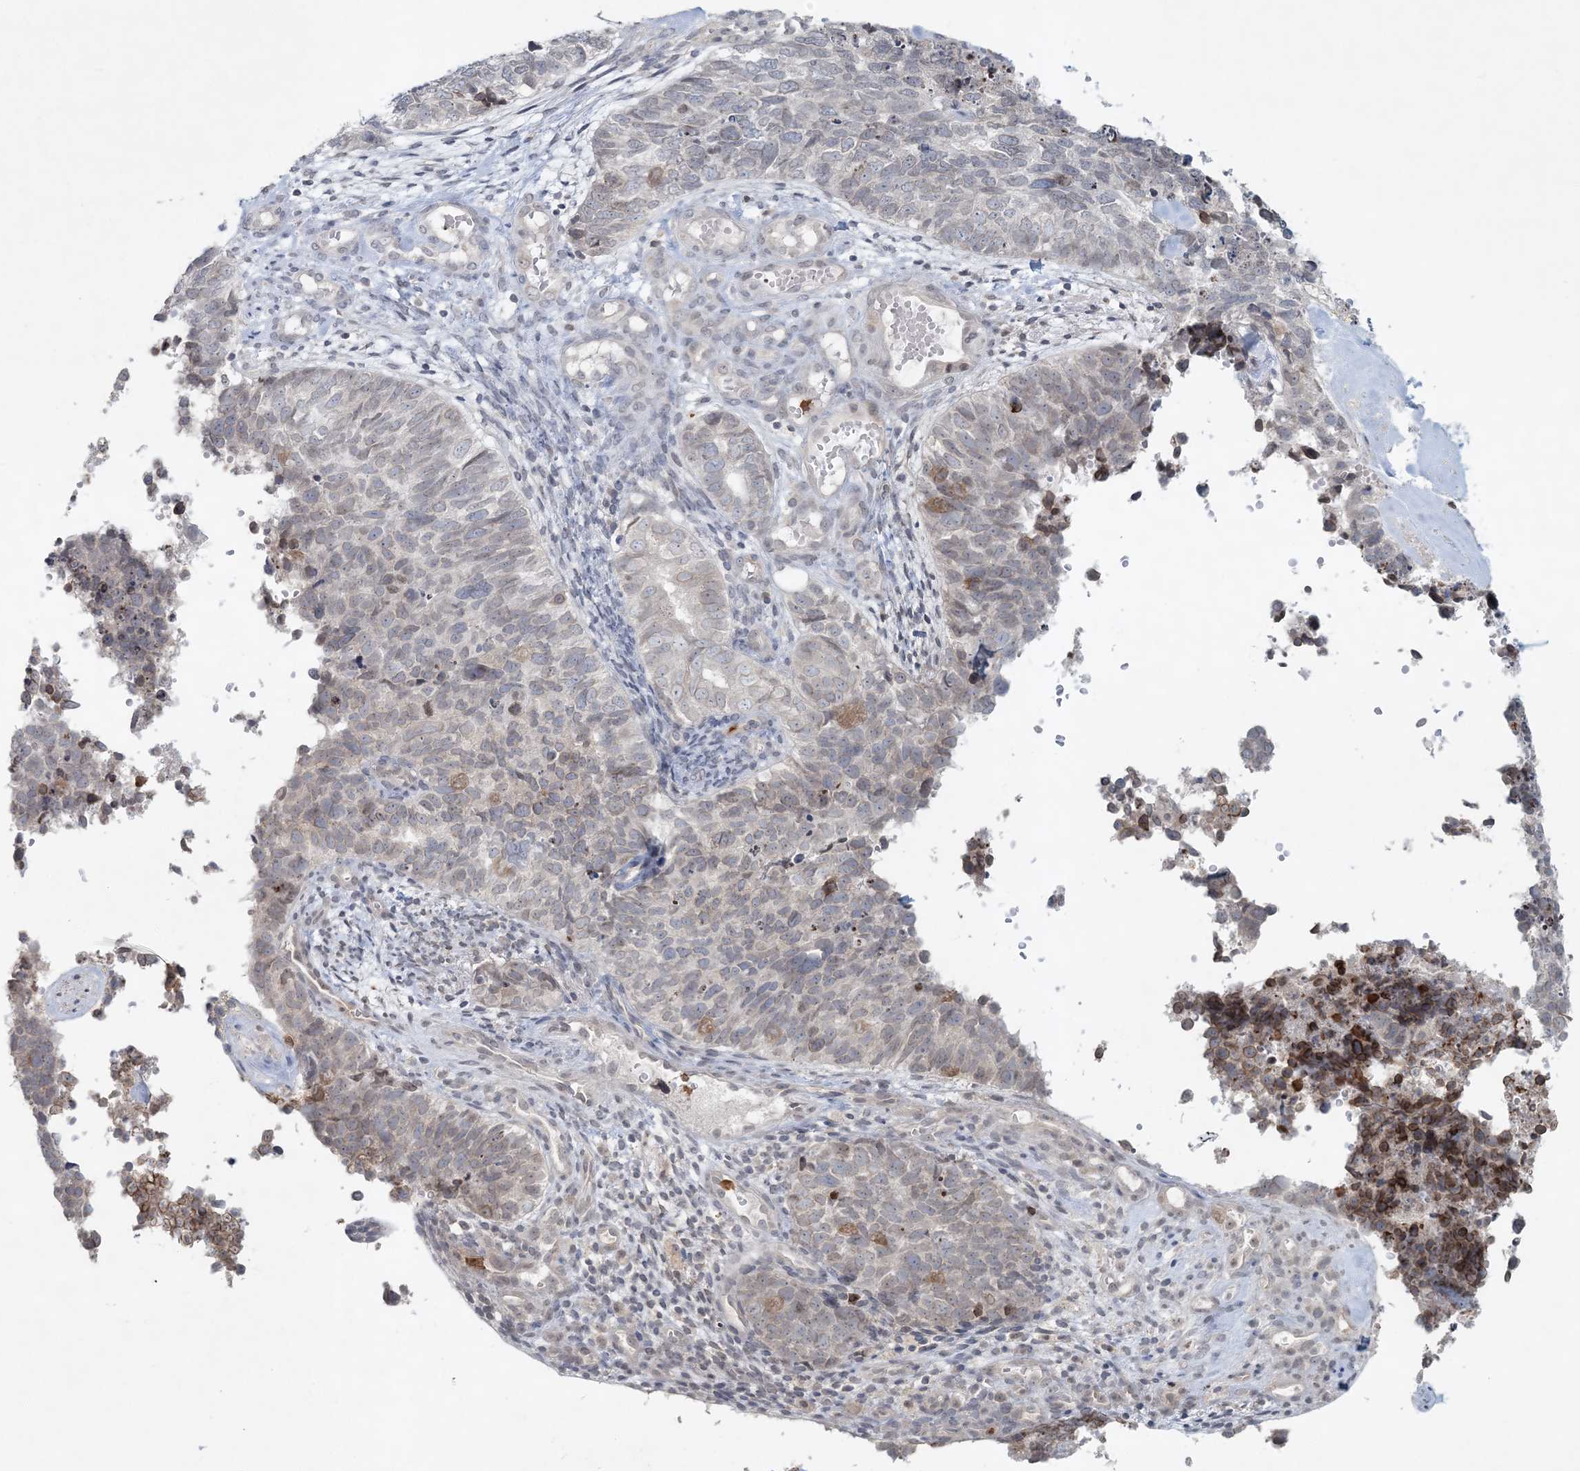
{"staining": {"intensity": "negative", "quantity": "none", "location": "none"}, "tissue": "cervical cancer", "cell_type": "Tumor cells", "image_type": "cancer", "snomed": [{"axis": "morphology", "description": "Squamous cell carcinoma, NOS"}, {"axis": "topography", "description": "Cervix"}], "caption": "Photomicrograph shows no significant protein expression in tumor cells of cervical cancer. (DAB immunohistochemistry visualized using brightfield microscopy, high magnification).", "gene": "NUP54", "patient": {"sex": "female", "age": 63}}